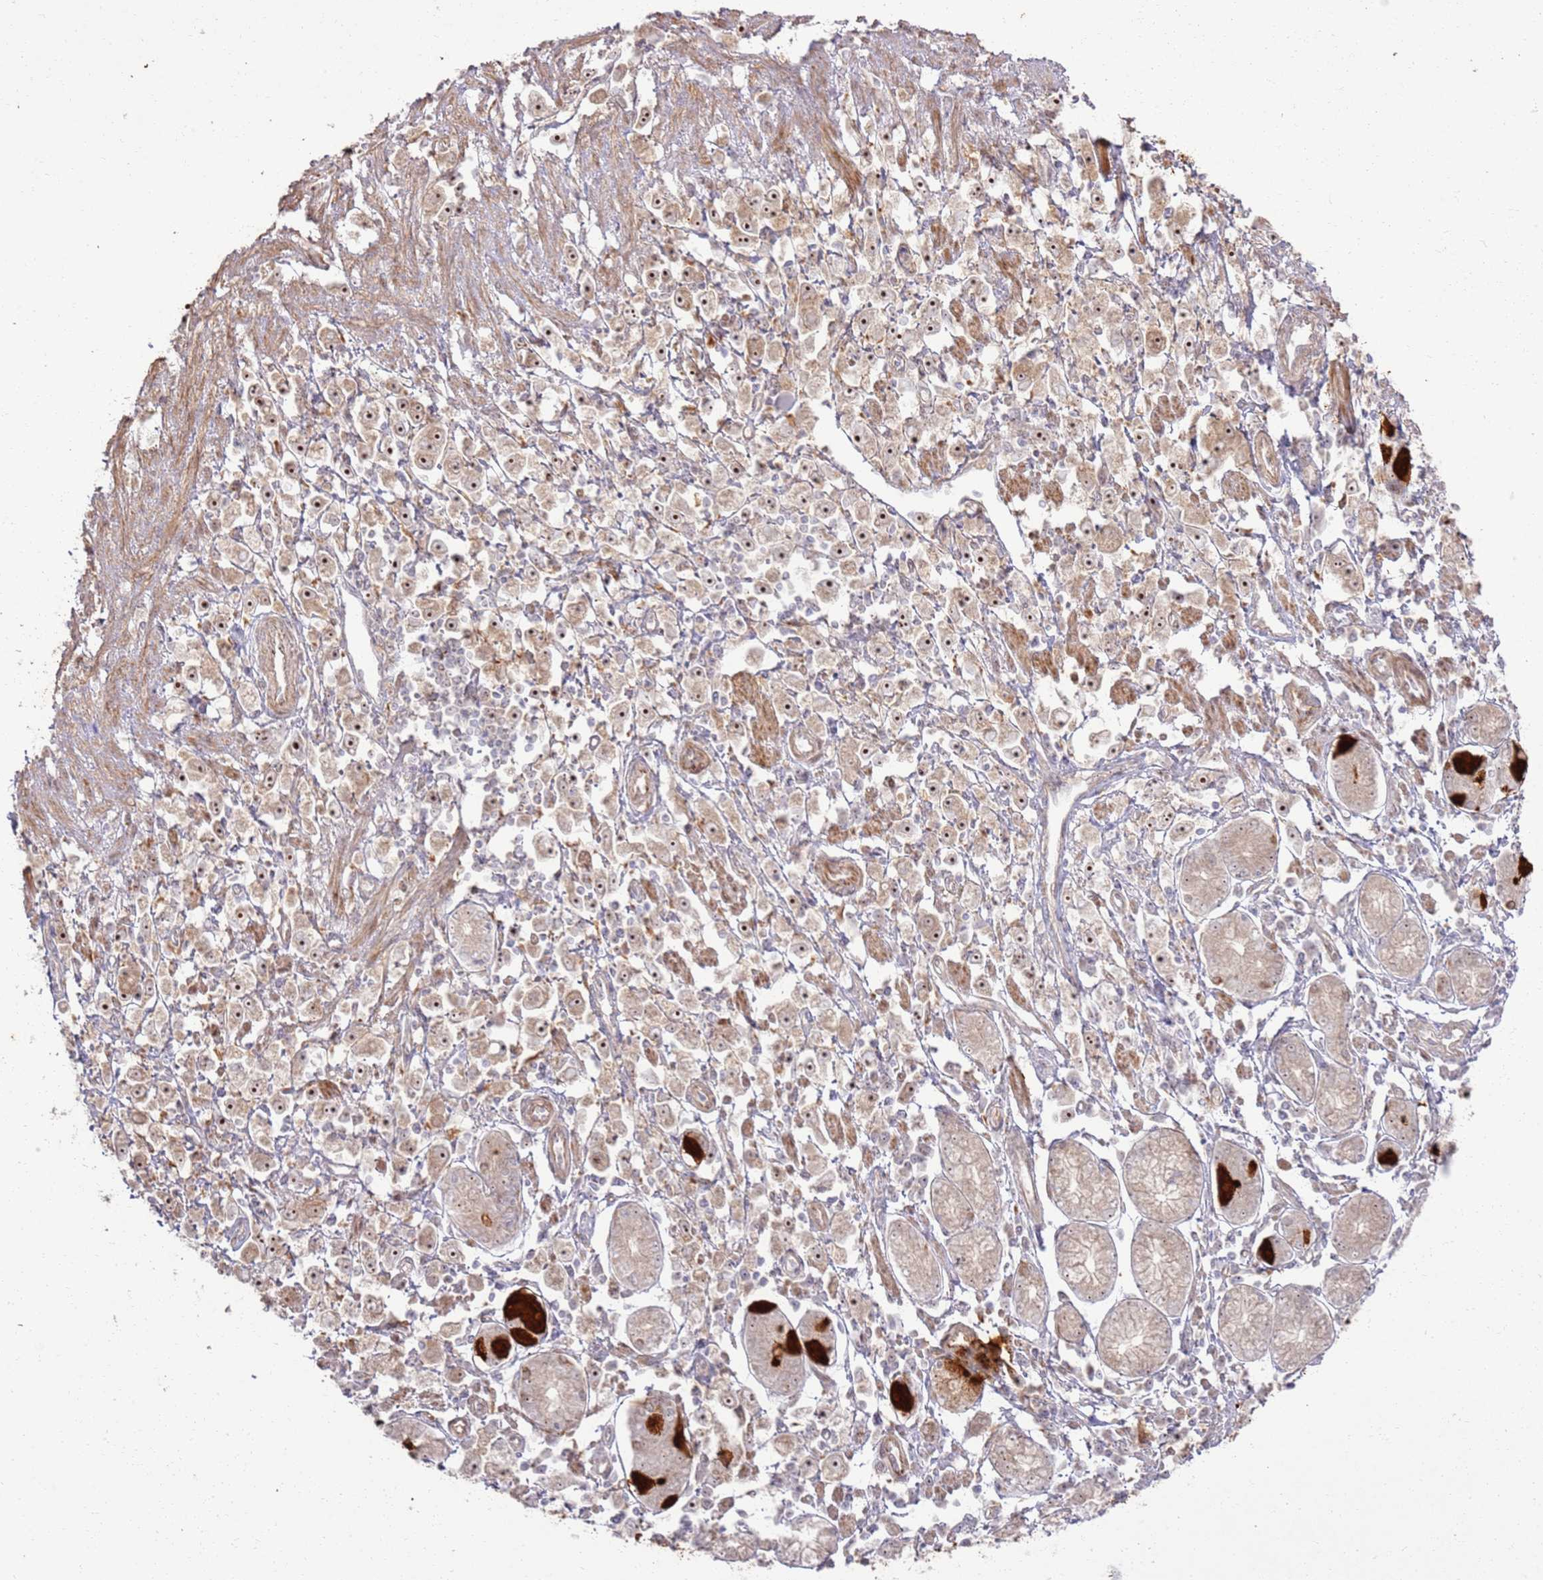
{"staining": {"intensity": "moderate", "quantity": ">75%", "location": "cytoplasmic/membranous,nuclear"}, "tissue": "stomach cancer", "cell_type": "Tumor cells", "image_type": "cancer", "snomed": [{"axis": "morphology", "description": "Adenocarcinoma, NOS"}, {"axis": "topography", "description": "Stomach"}], "caption": "Human stomach cancer (adenocarcinoma) stained for a protein (brown) demonstrates moderate cytoplasmic/membranous and nuclear positive staining in about >75% of tumor cells.", "gene": "CNPY1", "patient": {"sex": "female", "age": 59}}